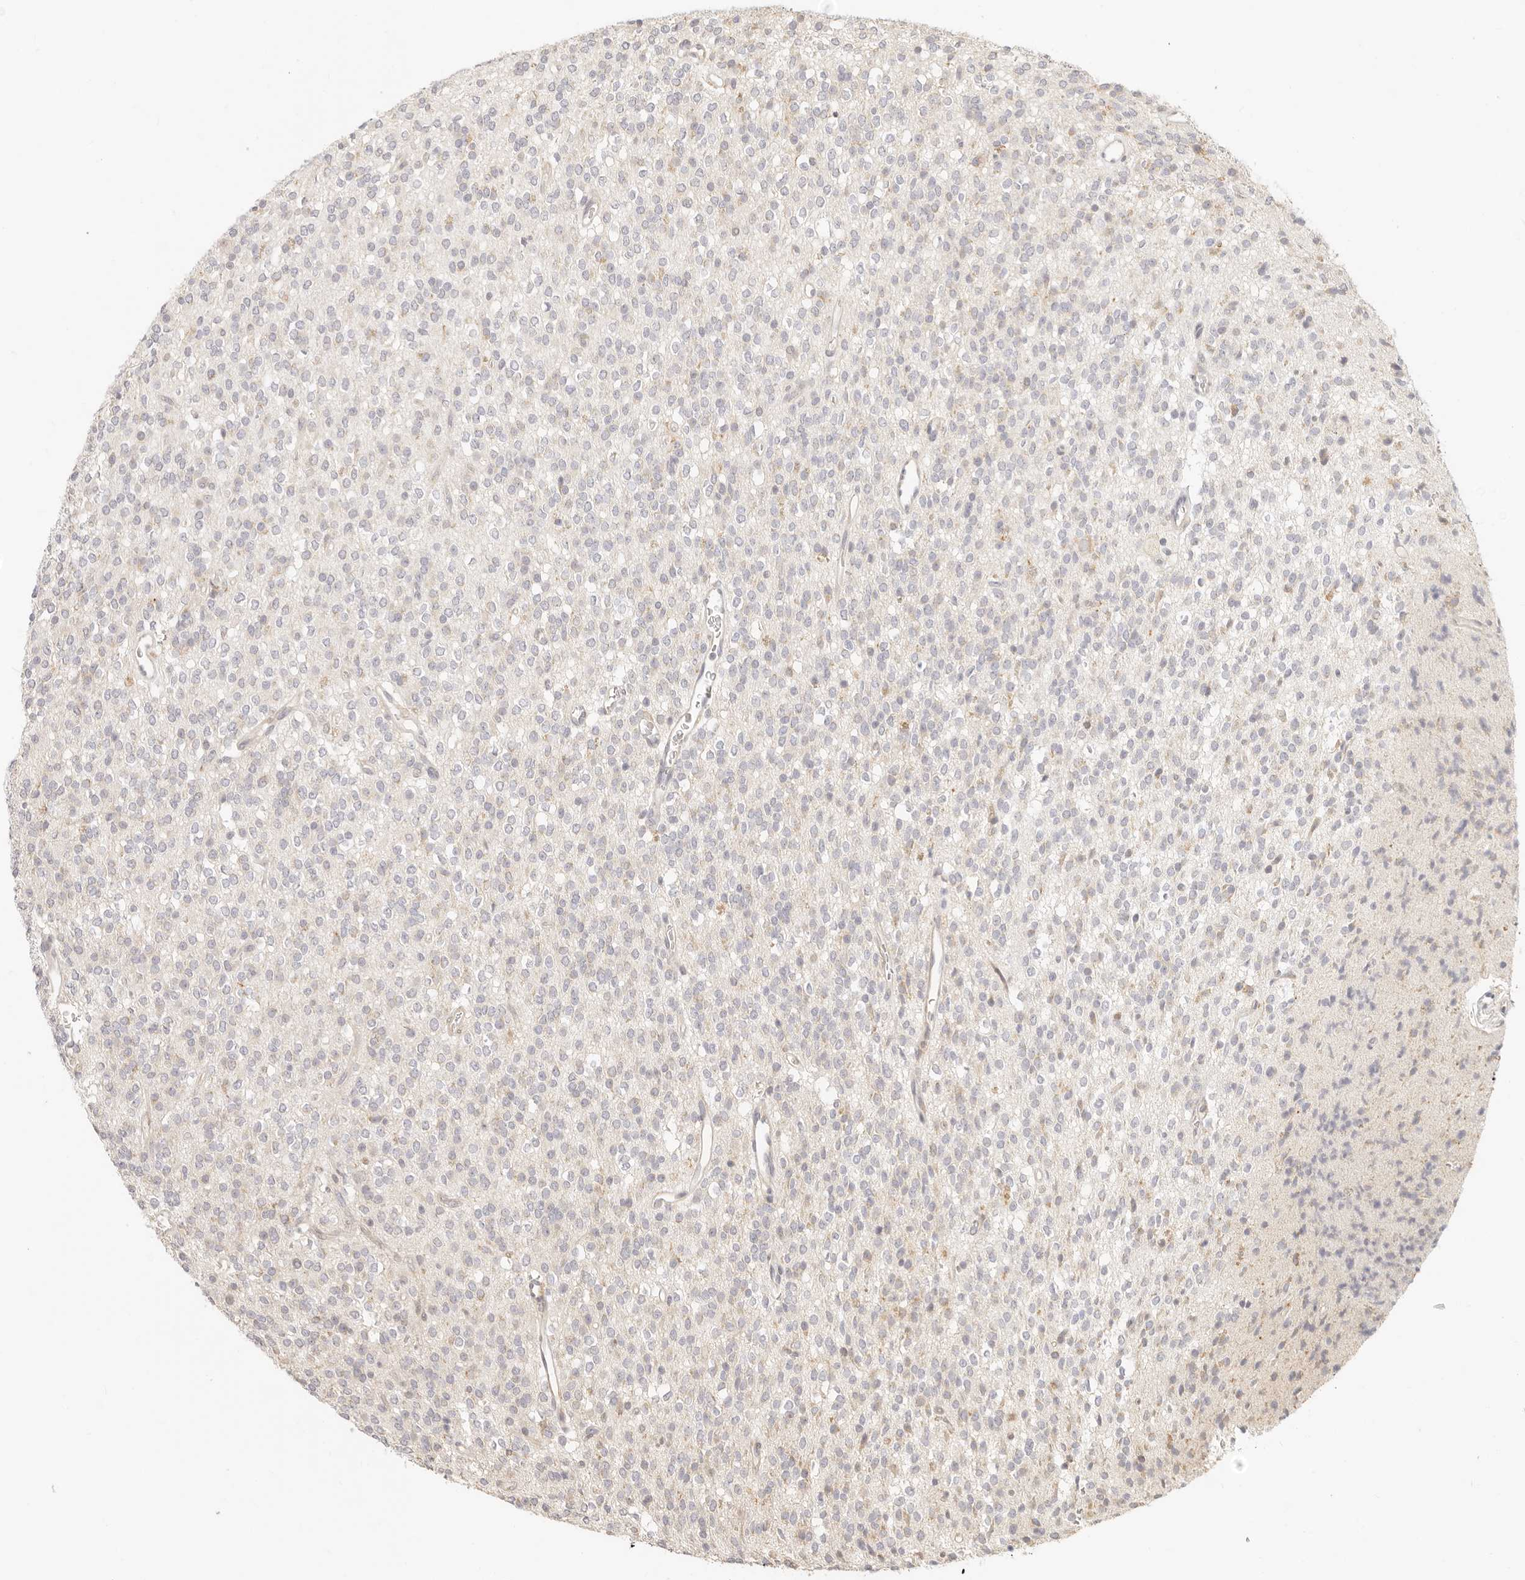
{"staining": {"intensity": "negative", "quantity": "none", "location": "none"}, "tissue": "glioma", "cell_type": "Tumor cells", "image_type": "cancer", "snomed": [{"axis": "morphology", "description": "Glioma, malignant, High grade"}, {"axis": "topography", "description": "Brain"}], "caption": "Immunohistochemistry (IHC) of human high-grade glioma (malignant) displays no staining in tumor cells.", "gene": "TIMM17A", "patient": {"sex": "male", "age": 34}}